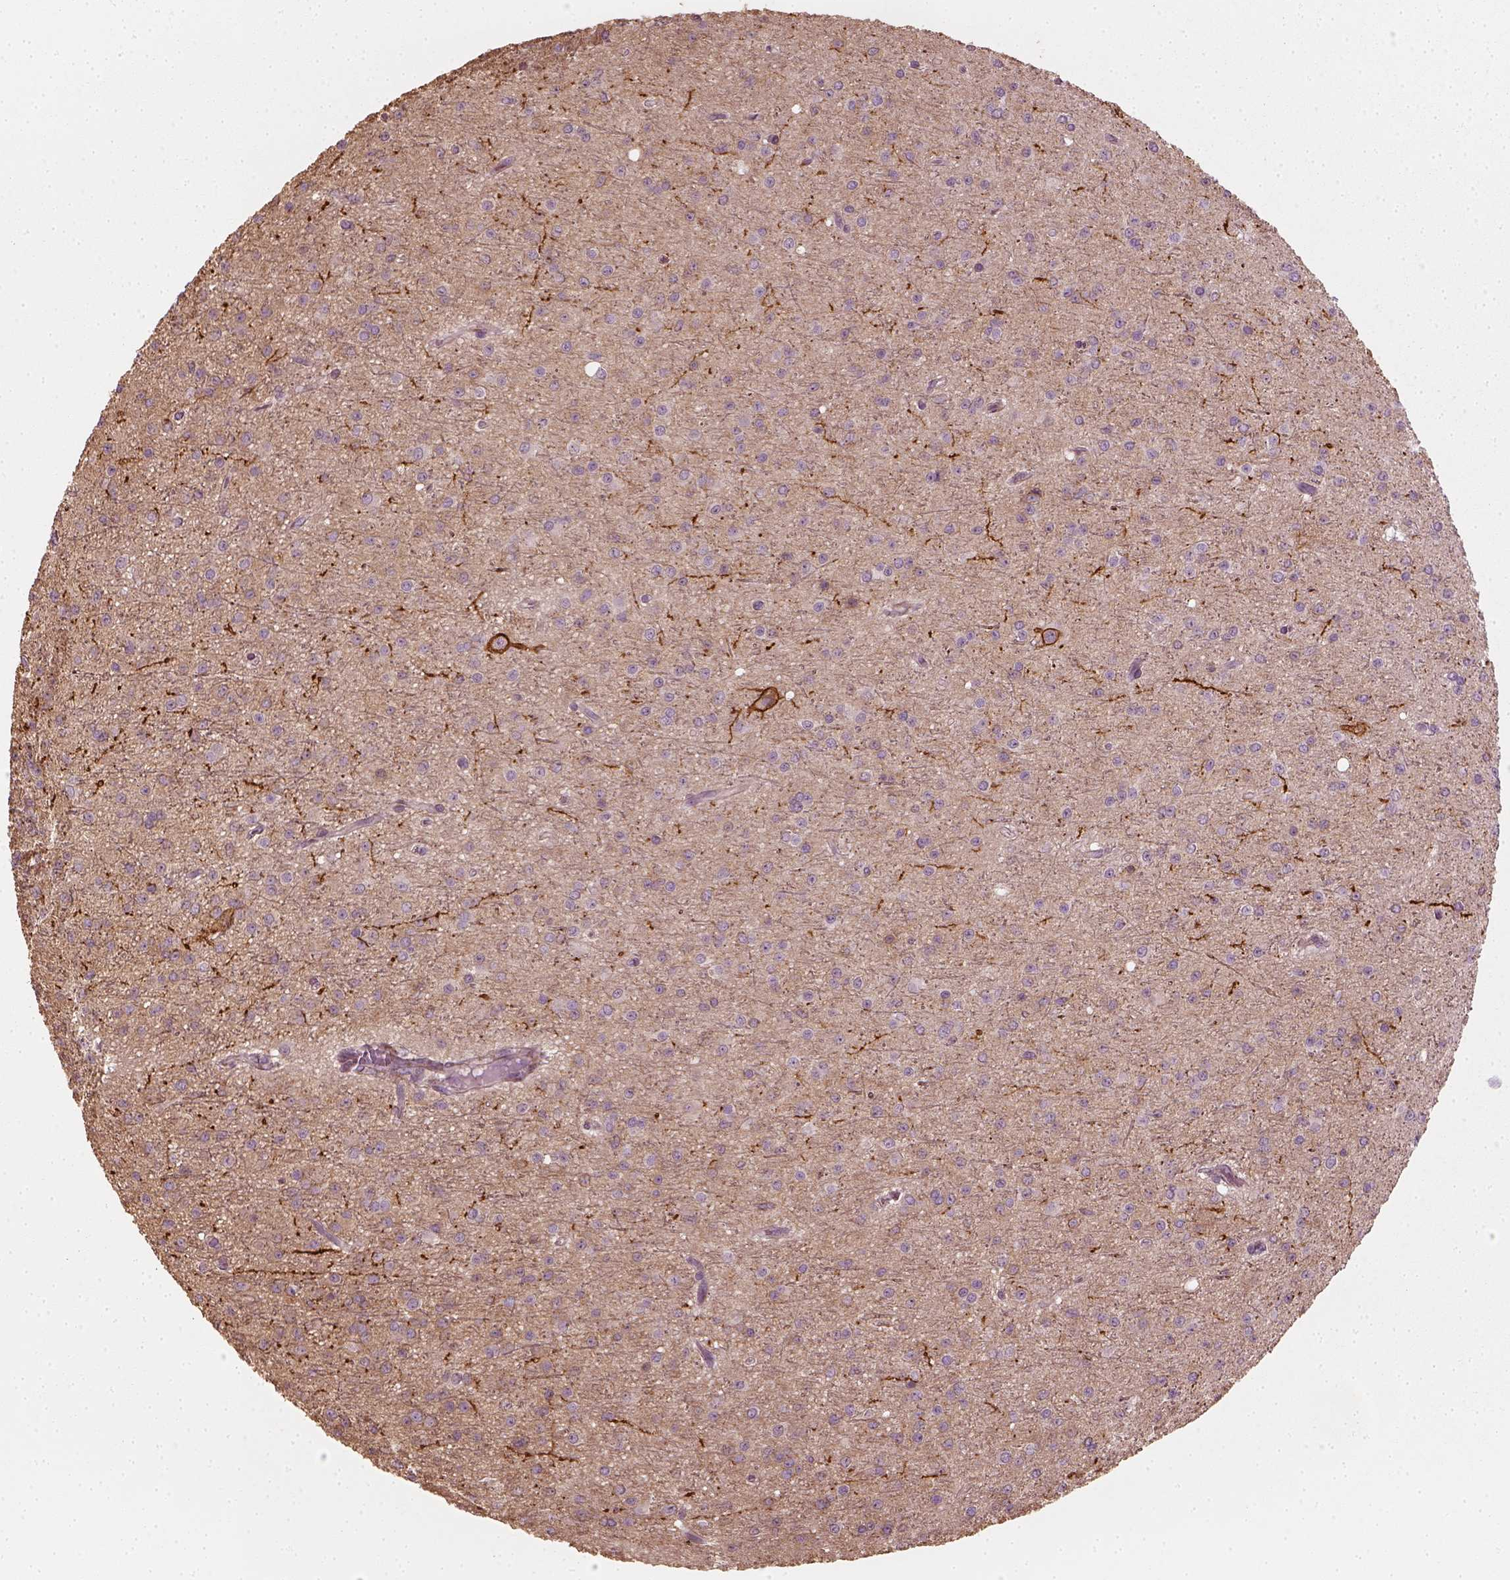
{"staining": {"intensity": "negative", "quantity": "none", "location": "none"}, "tissue": "glioma", "cell_type": "Tumor cells", "image_type": "cancer", "snomed": [{"axis": "morphology", "description": "Glioma, malignant, Low grade"}, {"axis": "topography", "description": "Brain"}], "caption": "DAB immunohistochemical staining of human malignant low-grade glioma demonstrates no significant expression in tumor cells. (Brightfield microscopy of DAB (3,3'-diaminobenzidine) immunohistochemistry (IHC) at high magnification).", "gene": "NPTN", "patient": {"sex": "male", "age": 27}}